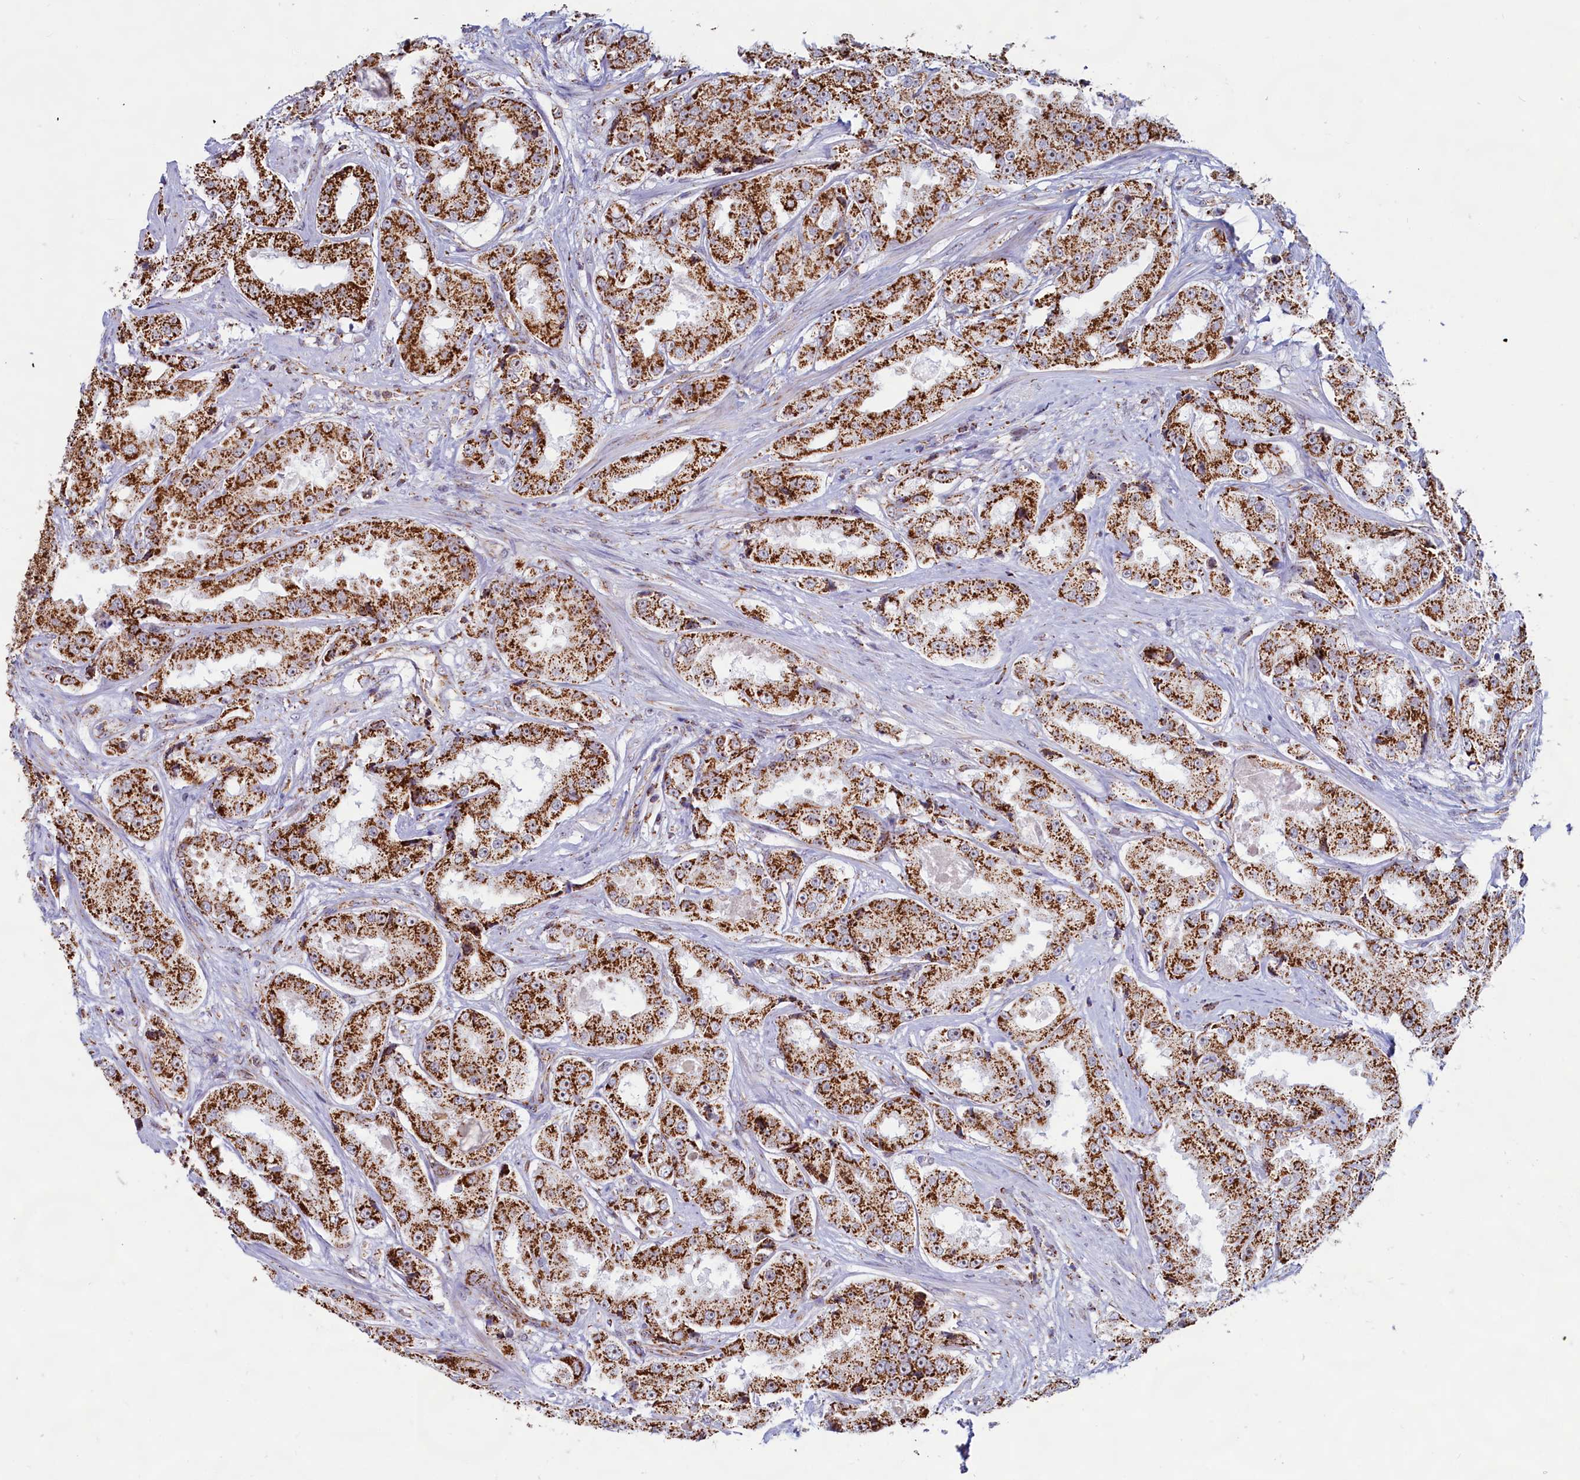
{"staining": {"intensity": "strong", "quantity": ">75%", "location": "cytoplasmic/membranous"}, "tissue": "prostate cancer", "cell_type": "Tumor cells", "image_type": "cancer", "snomed": [{"axis": "morphology", "description": "Adenocarcinoma, High grade"}, {"axis": "topography", "description": "Prostate"}], "caption": "Prostate high-grade adenocarcinoma tissue shows strong cytoplasmic/membranous expression in about >75% of tumor cells, visualized by immunohistochemistry.", "gene": "C1D", "patient": {"sex": "male", "age": 73}}